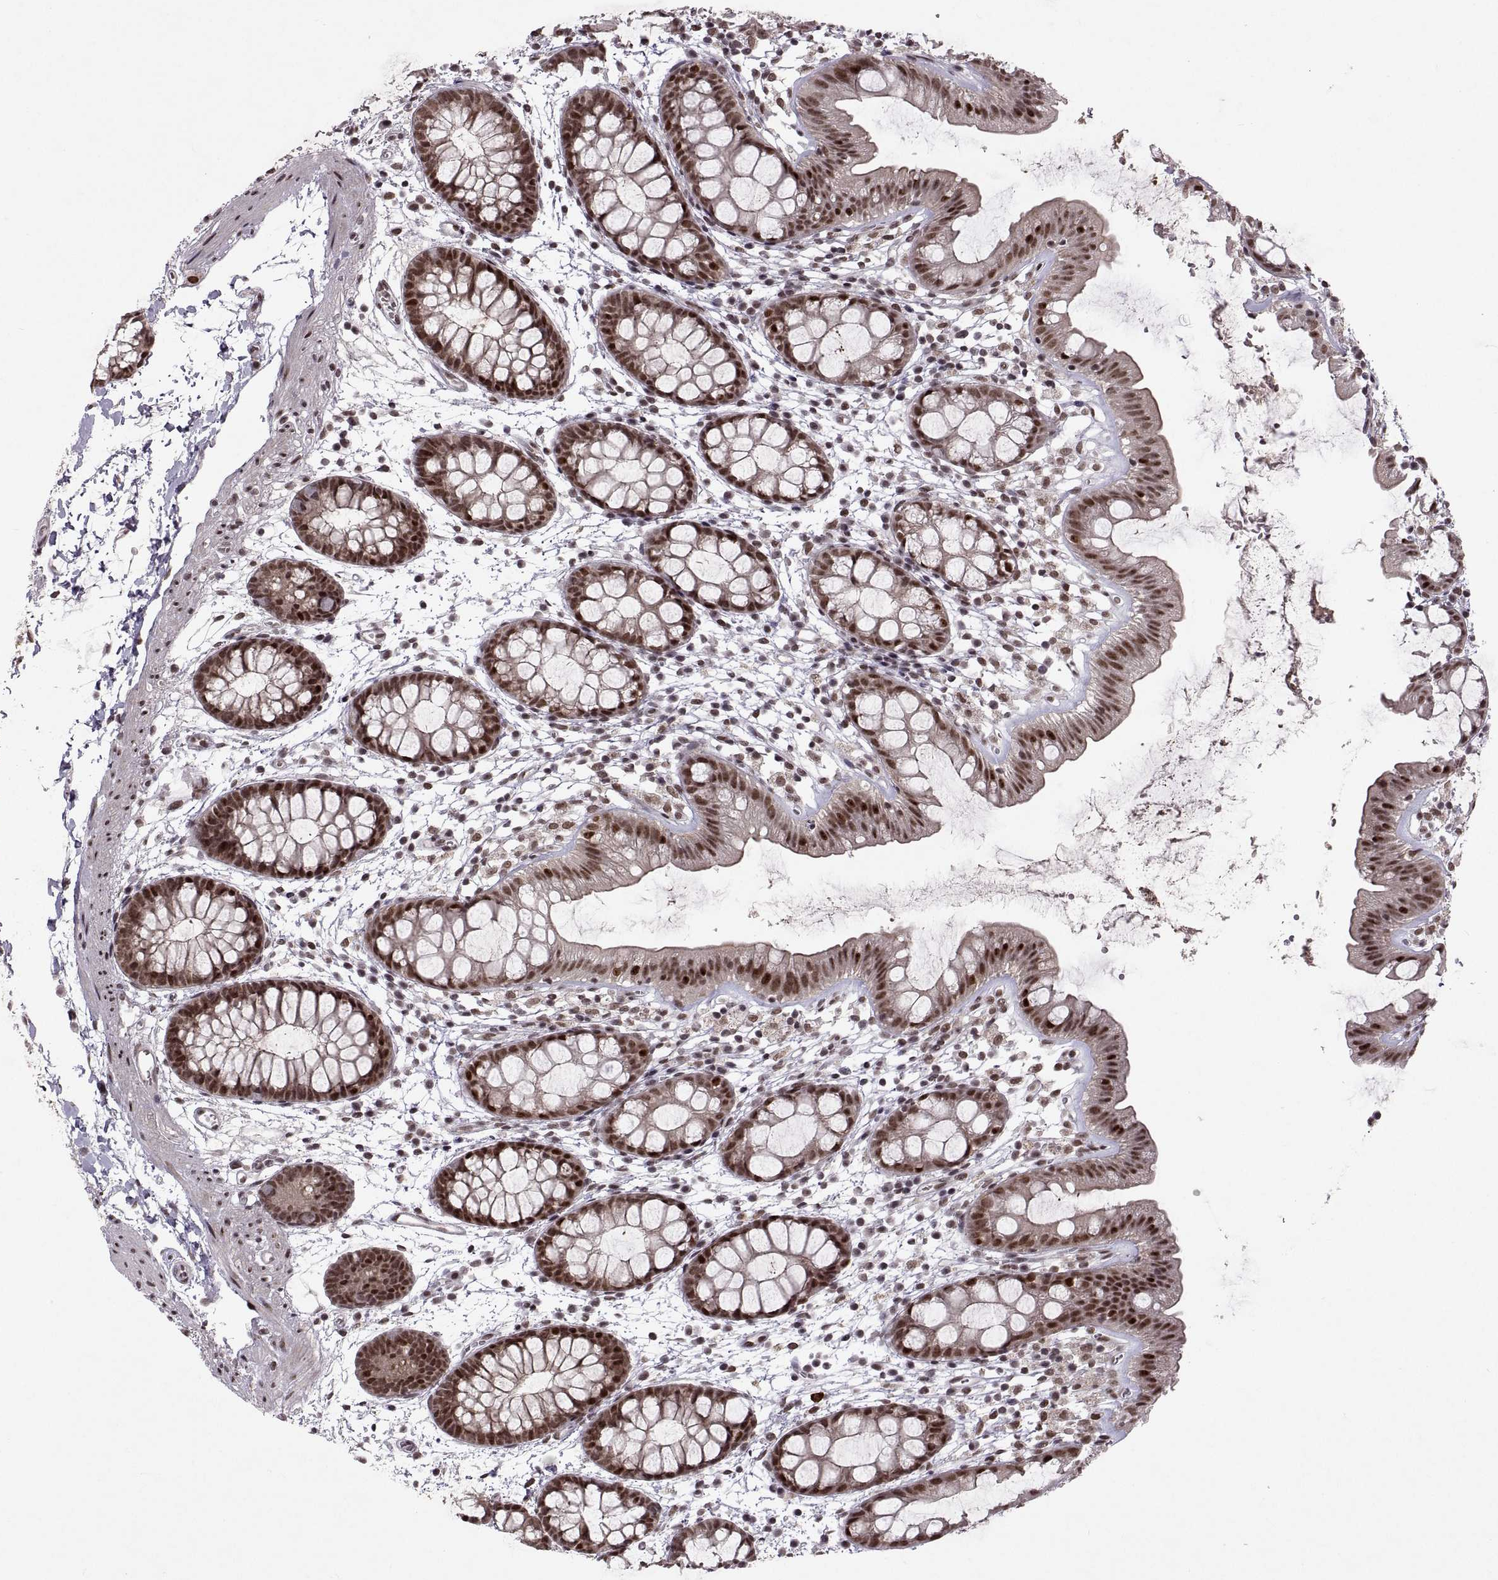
{"staining": {"intensity": "strong", "quantity": ">75%", "location": "nuclear"}, "tissue": "rectum", "cell_type": "Glandular cells", "image_type": "normal", "snomed": [{"axis": "morphology", "description": "Normal tissue, NOS"}, {"axis": "topography", "description": "Rectum"}], "caption": "Rectum stained with IHC displays strong nuclear expression in approximately >75% of glandular cells.", "gene": "MT1E", "patient": {"sex": "male", "age": 57}}